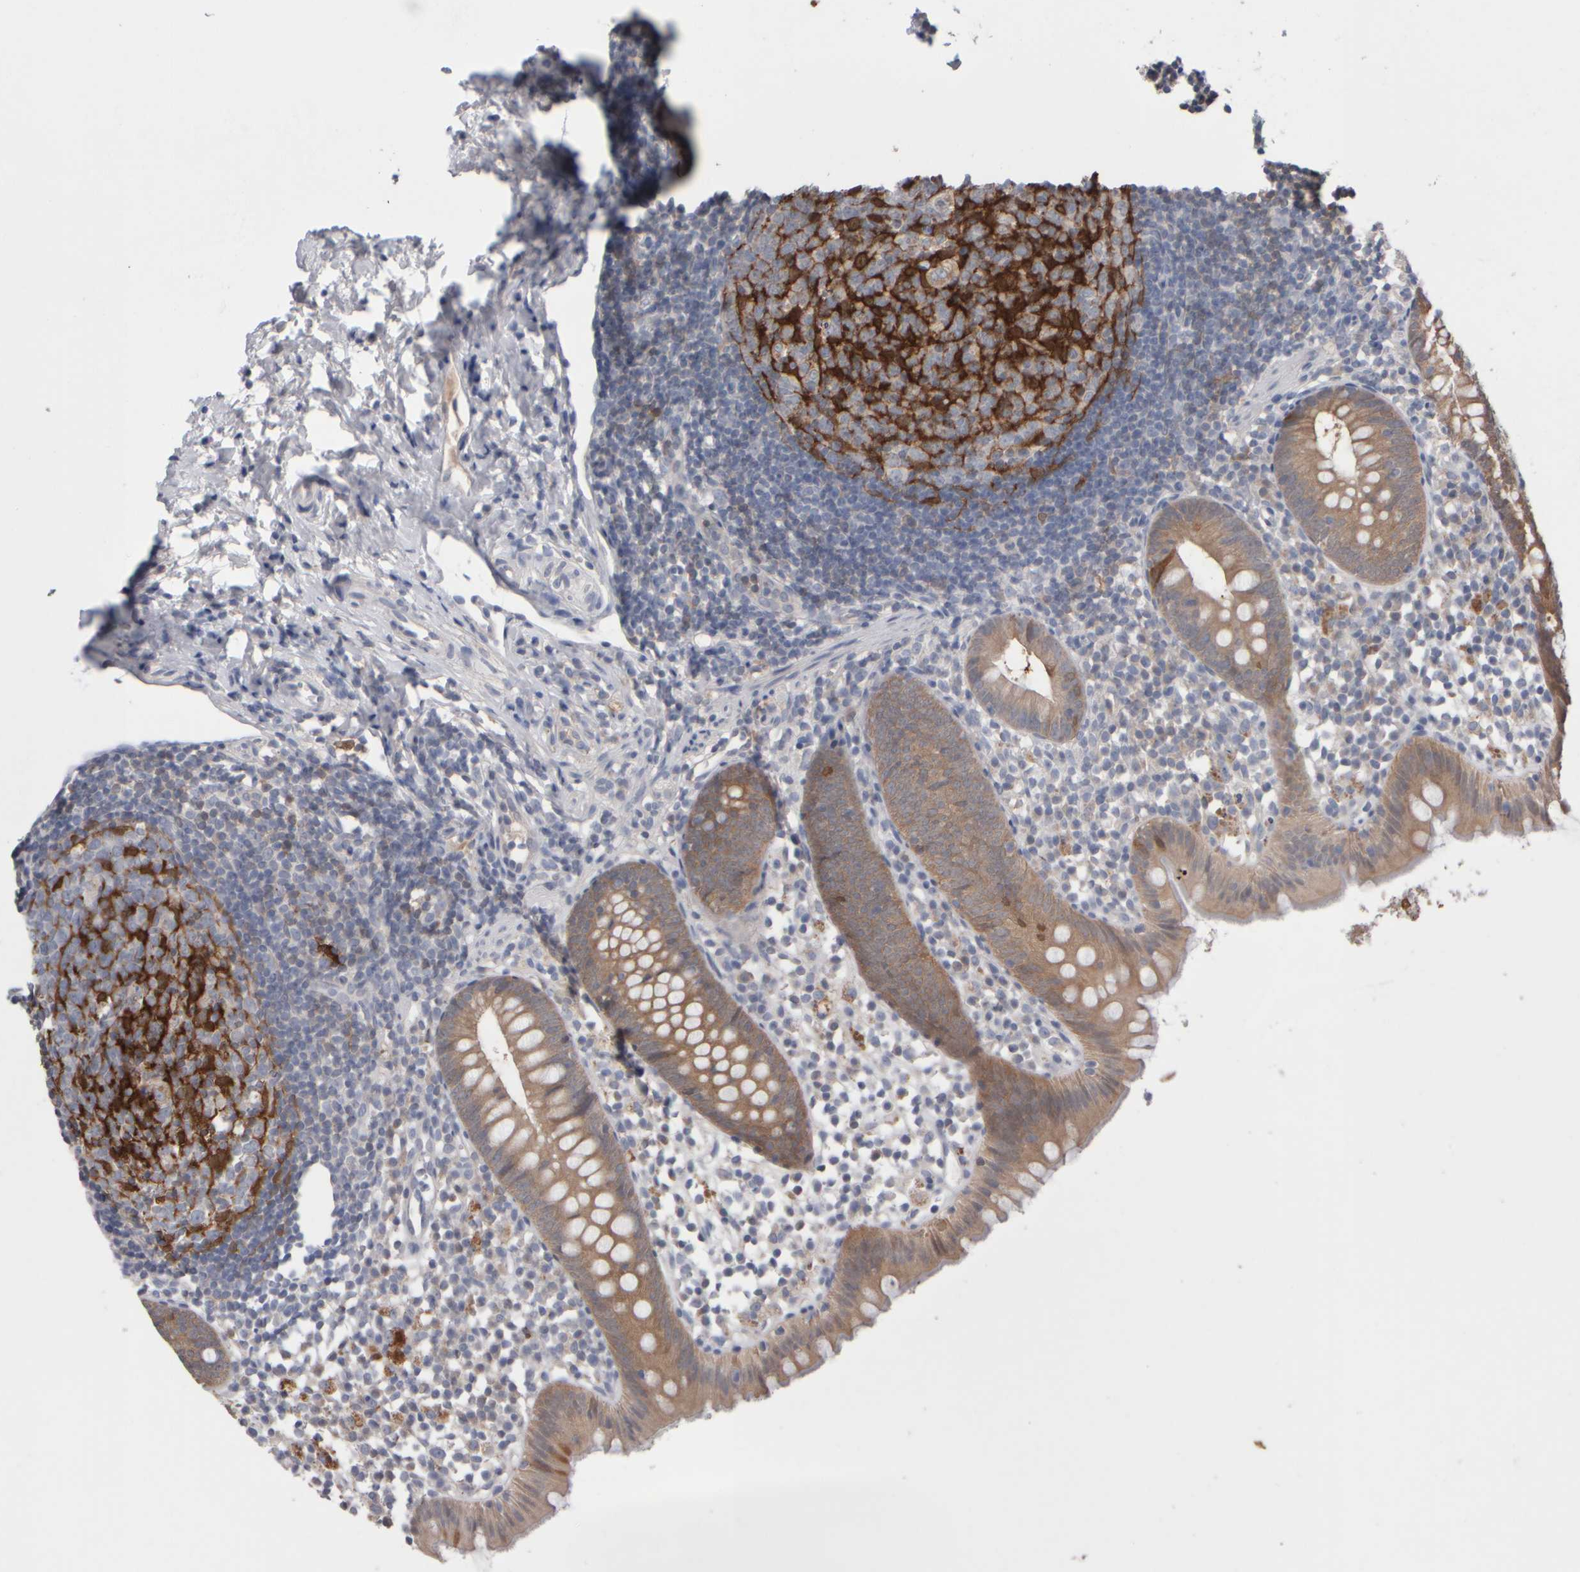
{"staining": {"intensity": "moderate", "quantity": ">75%", "location": "cytoplasmic/membranous"}, "tissue": "appendix", "cell_type": "Glandular cells", "image_type": "normal", "snomed": [{"axis": "morphology", "description": "Normal tissue, NOS"}, {"axis": "topography", "description": "Appendix"}], "caption": "DAB (3,3'-diaminobenzidine) immunohistochemical staining of normal appendix exhibits moderate cytoplasmic/membranous protein staining in approximately >75% of glandular cells. Nuclei are stained in blue.", "gene": "EPHX2", "patient": {"sex": "female", "age": 20}}